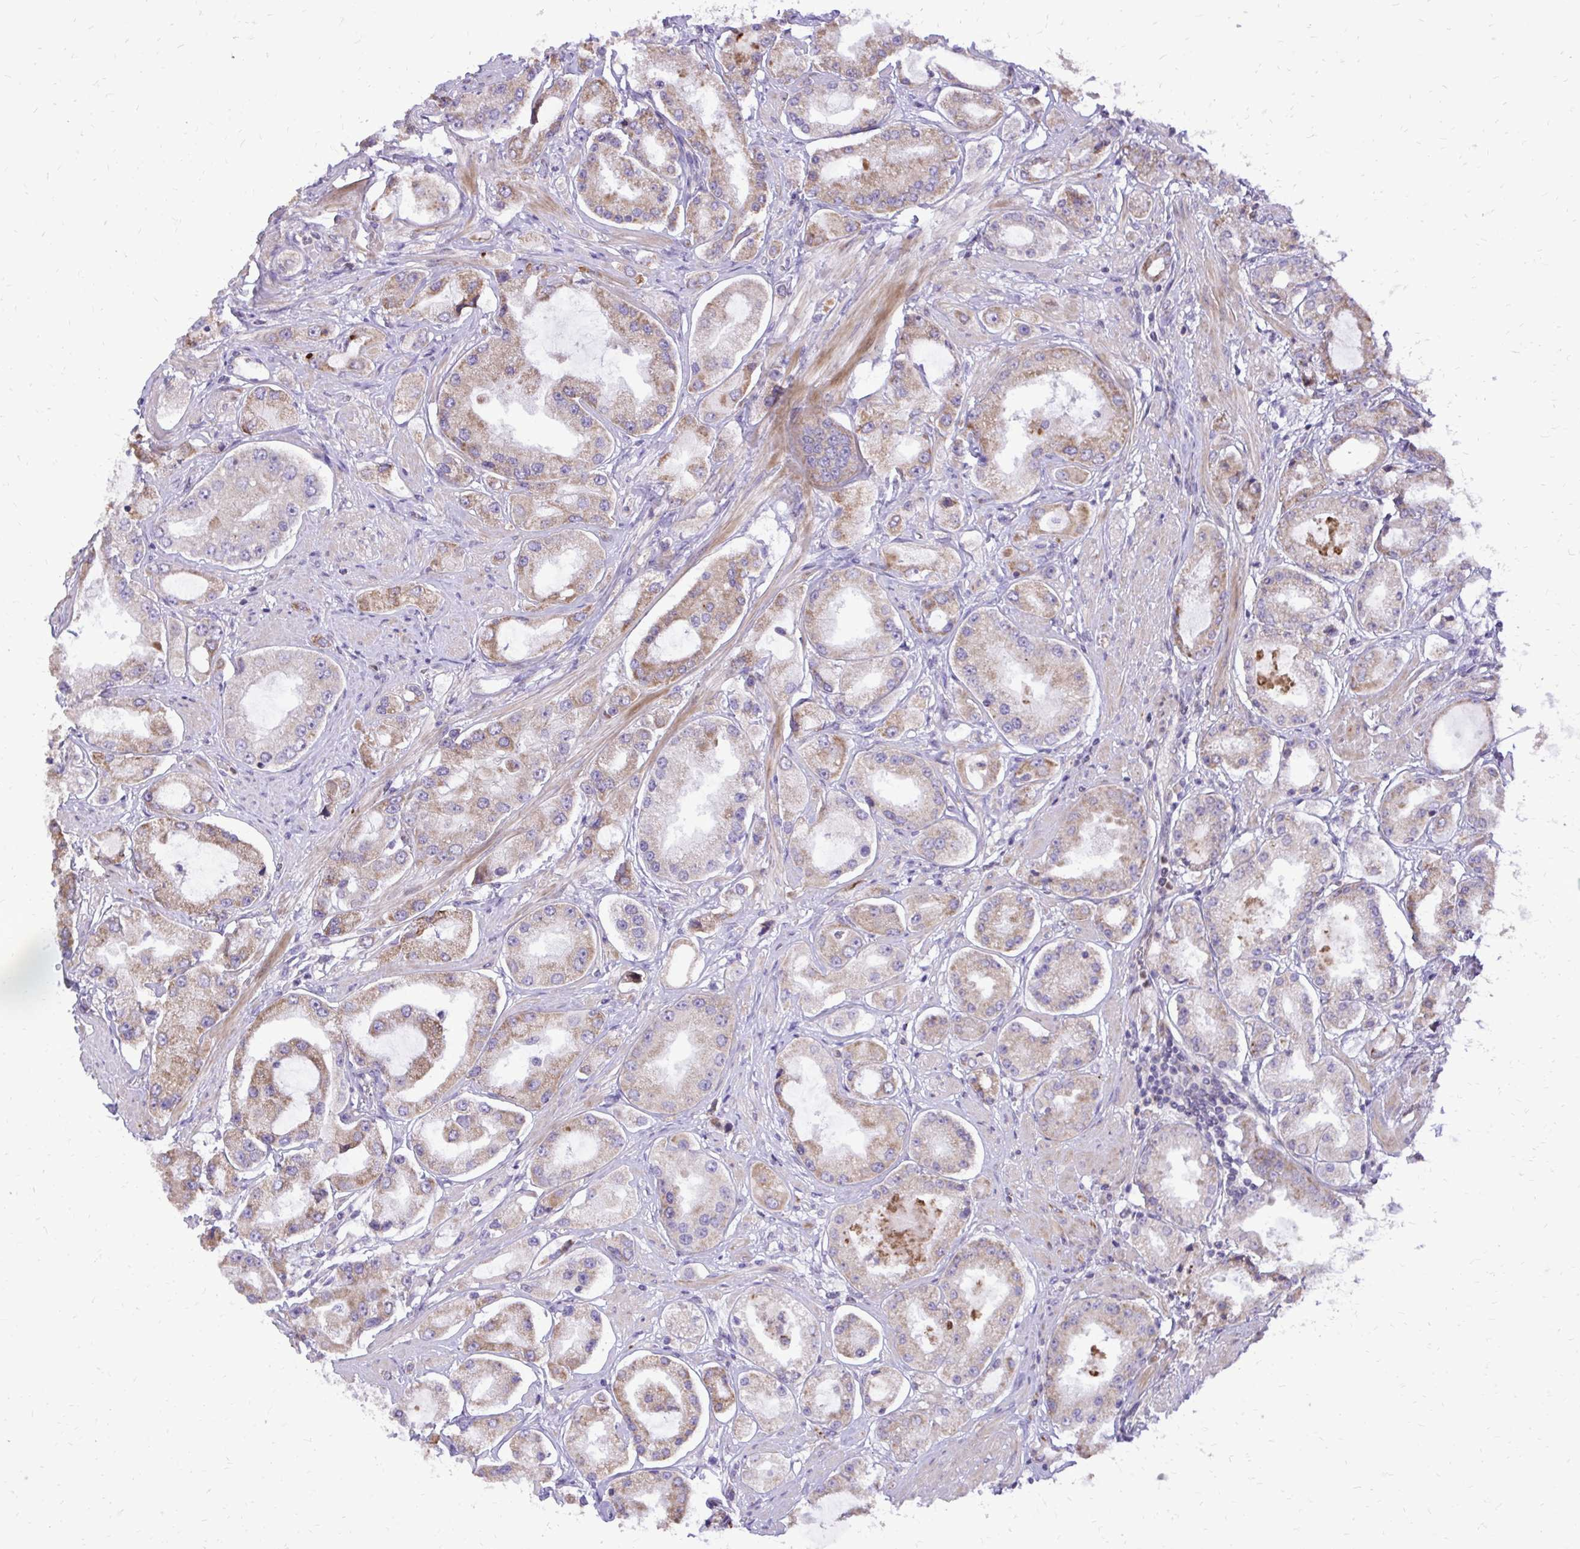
{"staining": {"intensity": "weak", "quantity": "25%-75%", "location": "cytoplasmic/membranous"}, "tissue": "prostate cancer", "cell_type": "Tumor cells", "image_type": "cancer", "snomed": [{"axis": "morphology", "description": "Adenocarcinoma, High grade"}, {"axis": "topography", "description": "Prostate"}], "caption": "Protein positivity by IHC exhibits weak cytoplasmic/membranous expression in approximately 25%-75% of tumor cells in prostate high-grade adenocarcinoma.", "gene": "ABCC3", "patient": {"sex": "male", "age": 69}}